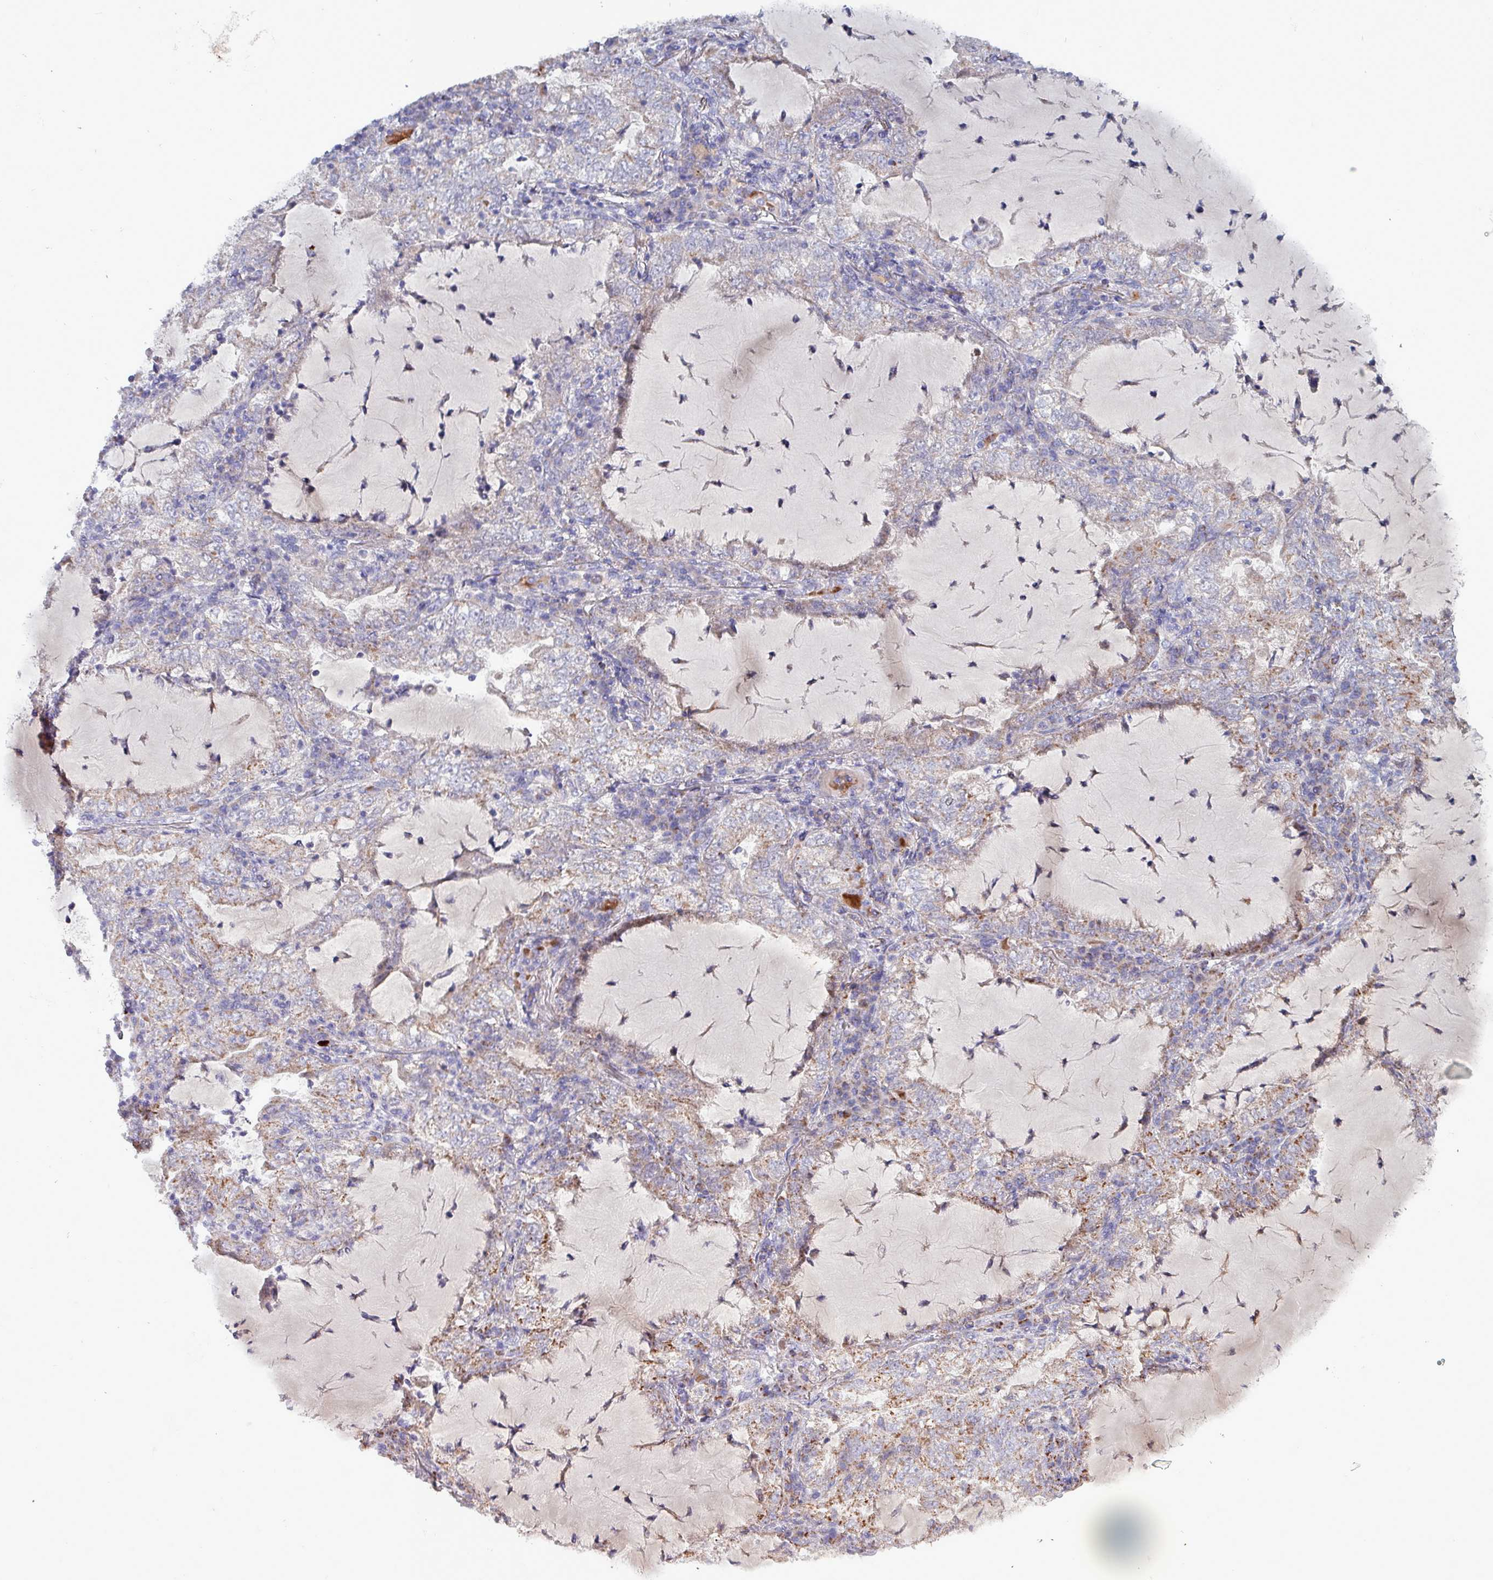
{"staining": {"intensity": "moderate", "quantity": "25%-75%", "location": "cytoplasmic/membranous"}, "tissue": "lung cancer", "cell_type": "Tumor cells", "image_type": "cancer", "snomed": [{"axis": "morphology", "description": "Adenocarcinoma, NOS"}, {"axis": "topography", "description": "Lung"}], "caption": "There is medium levels of moderate cytoplasmic/membranous expression in tumor cells of lung cancer, as demonstrated by immunohistochemical staining (brown color).", "gene": "ZNF322", "patient": {"sex": "female", "age": 73}}